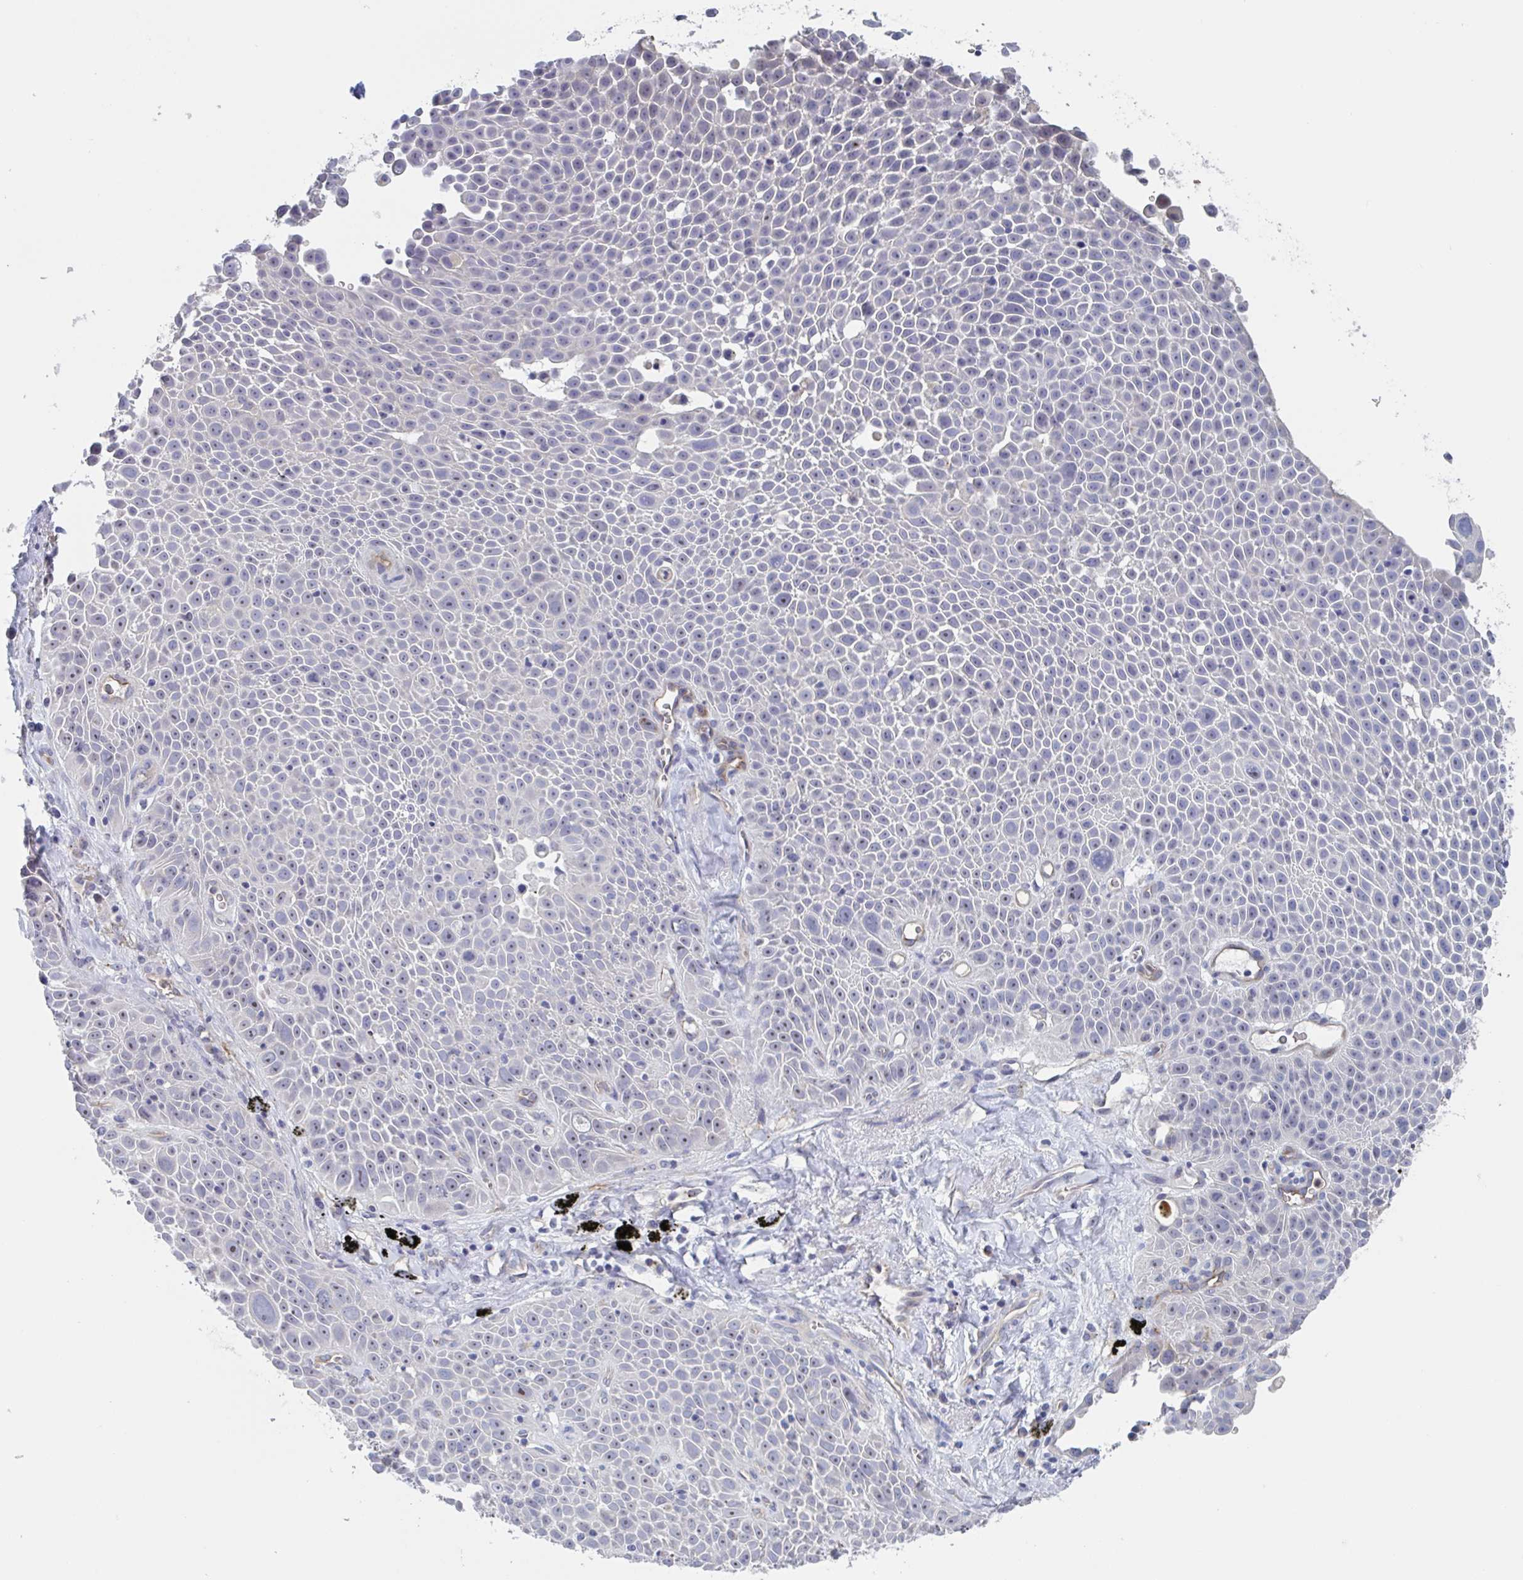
{"staining": {"intensity": "negative", "quantity": "none", "location": "none"}, "tissue": "lung cancer", "cell_type": "Tumor cells", "image_type": "cancer", "snomed": [{"axis": "morphology", "description": "Squamous cell carcinoma, NOS"}, {"axis": "morphology", "description": "Squamous cell carcinoma, metastatic, NOS"}, {"axis": "topography", "description": "Lymph node"}, {"axis": "topography", "description": "Lung"}], "caption": "Human lung cancer stained for a protein using immunohistochemistry reveals no expression in tumor cells.", "gene": "ST14", "patient": {"sex": "female", "age": 62}}